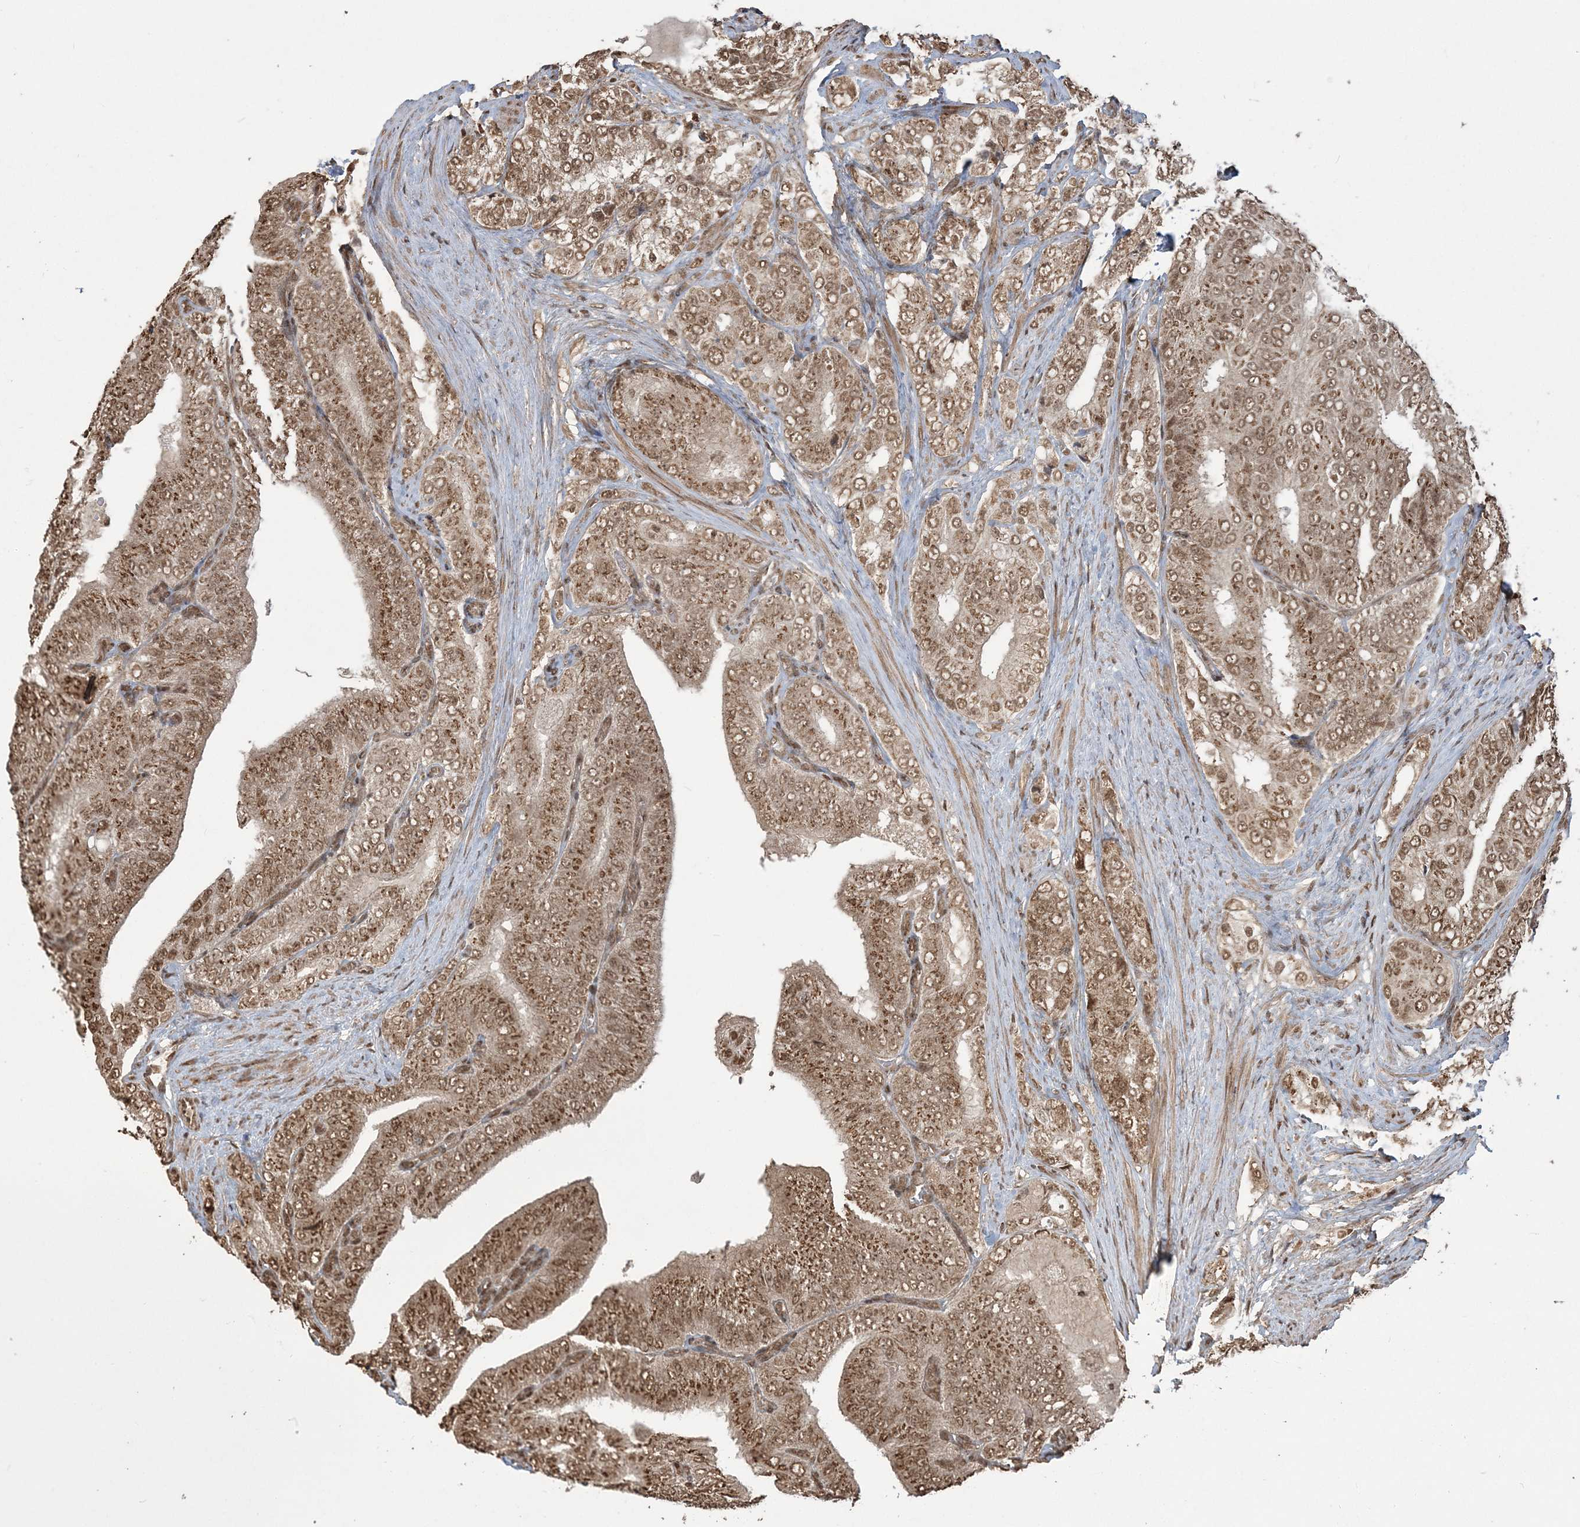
{"staining": {"intensity": "moderate", "quantity": ">75%", "location": "cytoplasmic/membranous,nuclear"}, "tissue": "prostate cancer", "cell_type": "Tumor cells", "image_type": "cancer", "snomed": [{"axis": "morphology", "description": "Adenocarcinoma, High grade"}, {"axis": "topography", "description": "Prostate"}], "caption": "DAB (3,3'-diaminobenzidine) immunohistochemical staining of human adenocarcinoma (high-grade) (prostate) exhibits moderate cytoplasmic/membranous and nuclear protein staining in about >75% of tumor cells.", "gene": "ZNF839", "patient": {"sex": "male", "age": 58}}